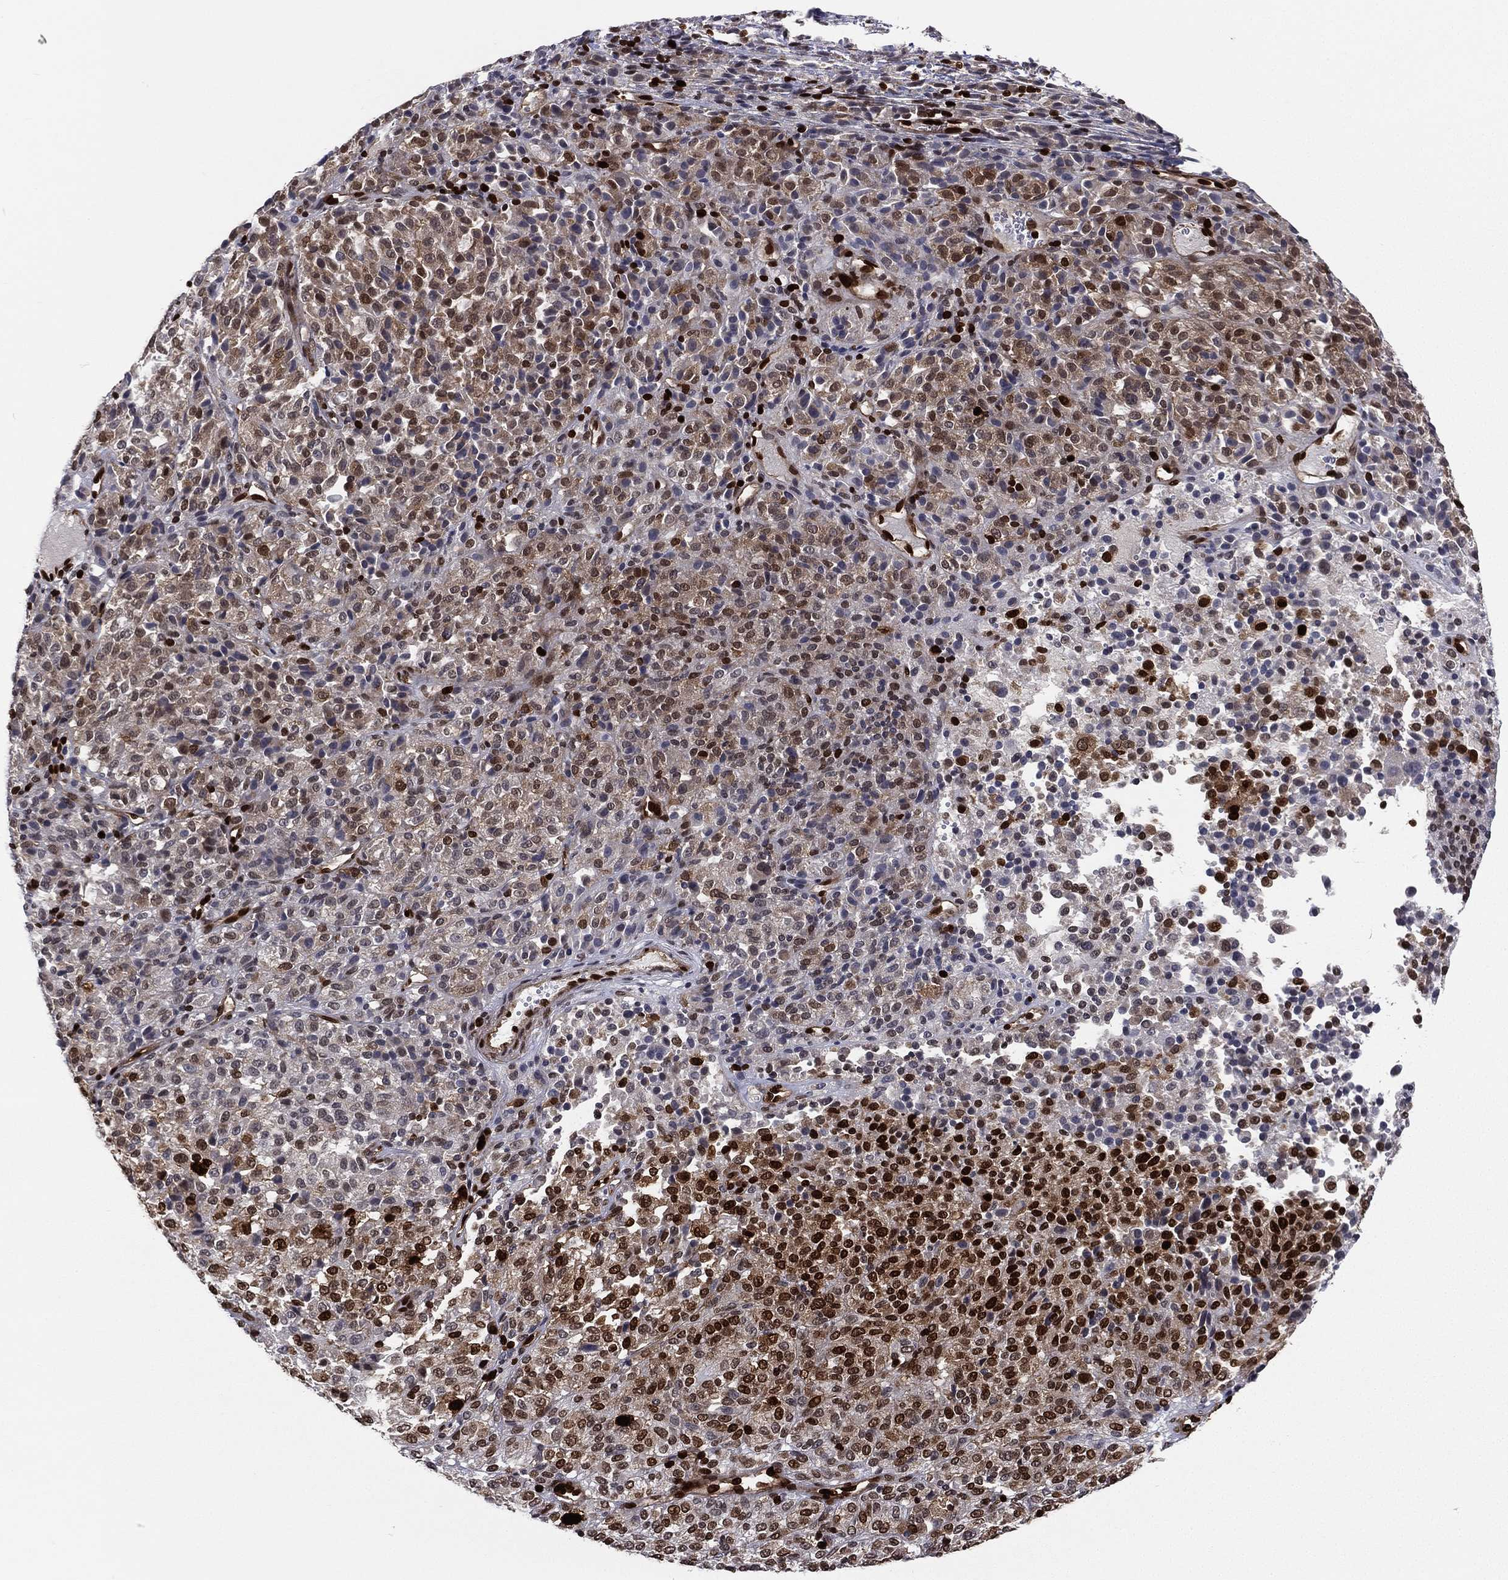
{"staining": {"intensity": "strong", "quantity": "25%-75%", "location": "cytoplasmic/membranous,nuclear"}, "tissue": "melanoma", "cell_type": "Tumor cells", "image_type": "cancer", "snomed": [{"axis": "morphology", "description": "Malignant melanoma, Metastatic site"}, {"axis": "topography", "description": "Brain"}], "caption": "Immunohistochemistry (IHC) histopathology image of neoplastic tissue: human melanoma stained using IHC demonstrates high levels of strong protein expression localized specifically in the cytoplasmic/membranous and nuclear of tumor cells, appearing as a cytoplasmic/membranous and nuclear brown color.", "gene": "LMNB1", "patient": {"sex": "female", "age": 56}}